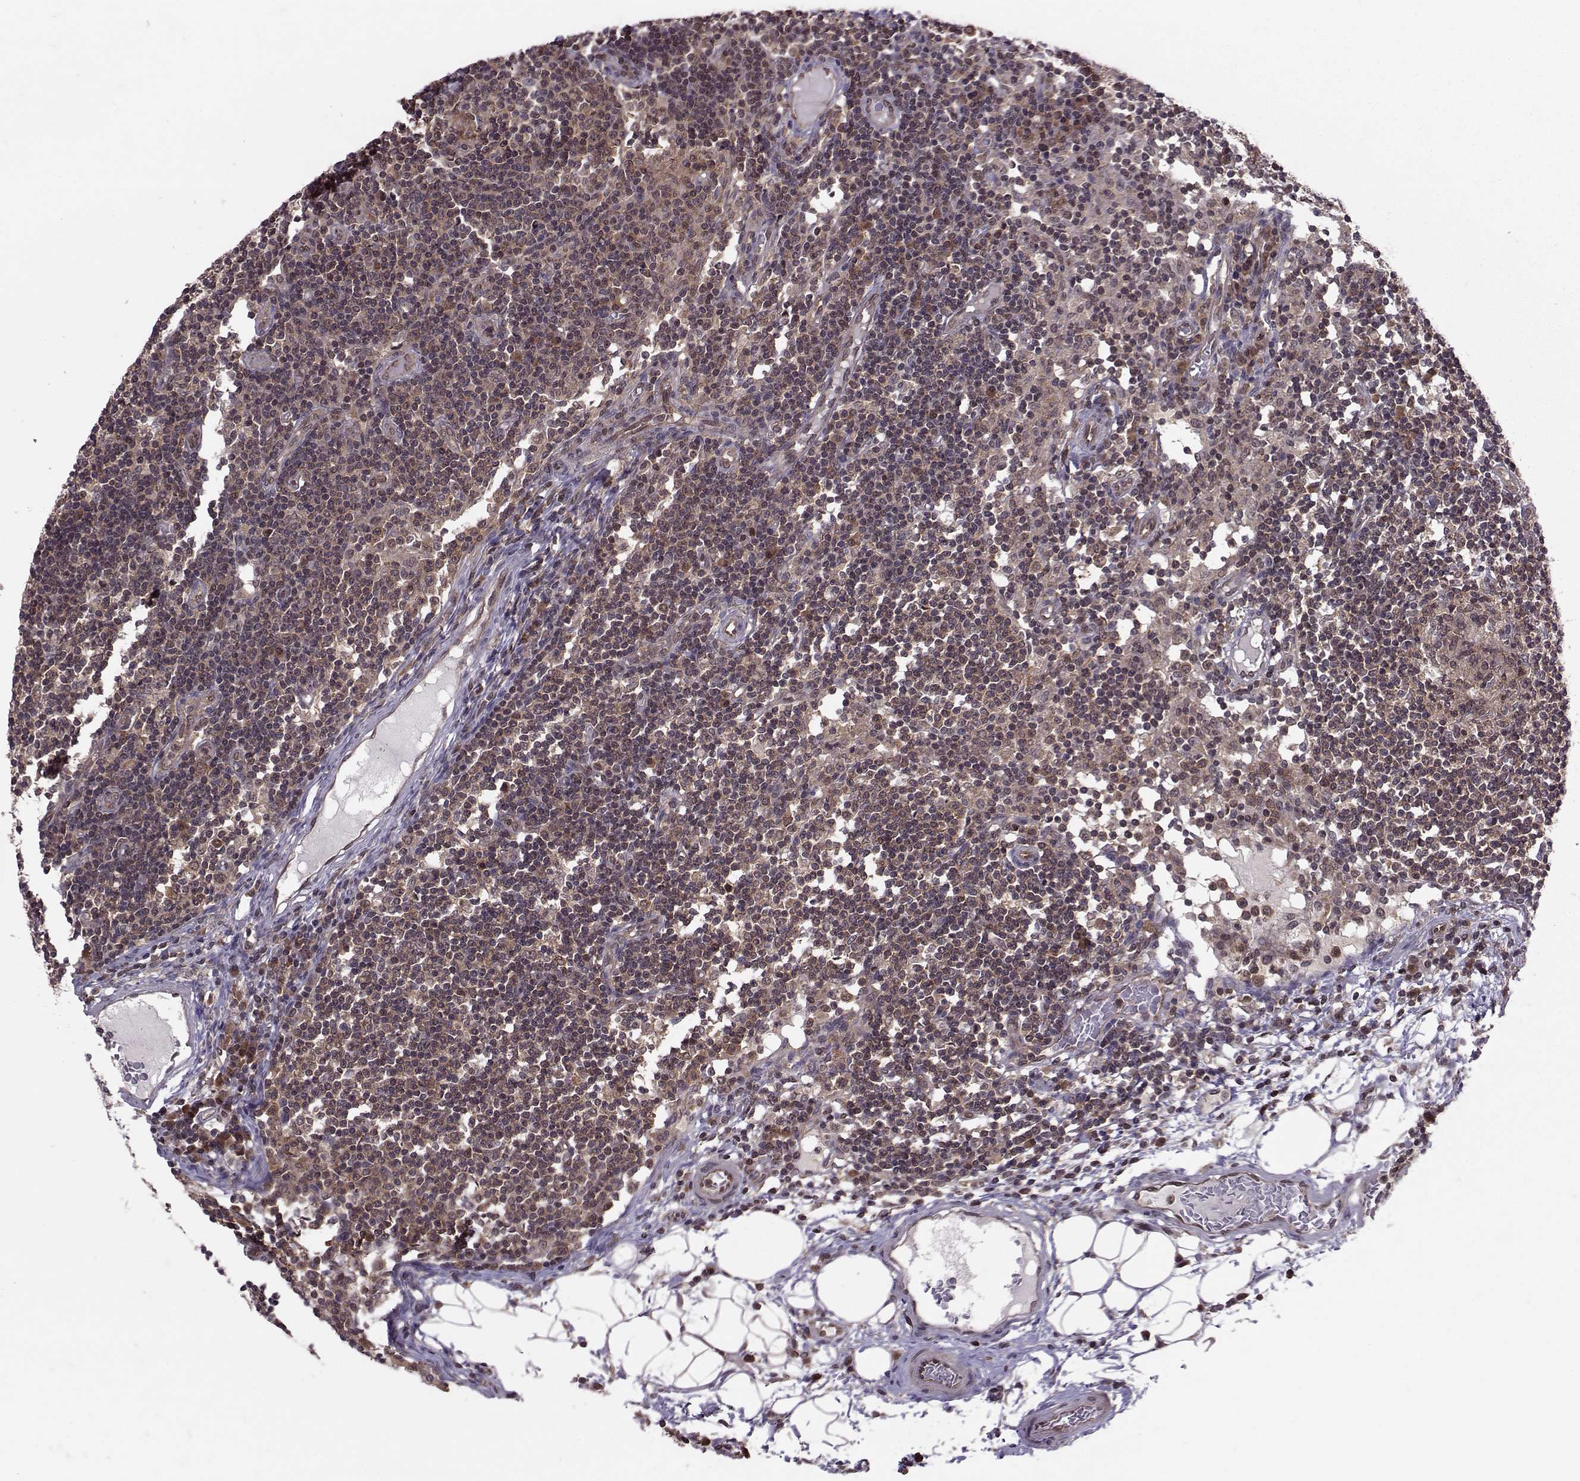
{"staining": {"intensity": "weak", "quantity": ">75%", "location": "cytoplasmic/membranous"}, "tissue": "lymph node", "cell_type": "Germinal center cells", "image_type": "normal", "snomed": [{"axis": "morphology", "description": "Normal tissue, NOS"}, {"axis": "topography", "description": "Lymph node"}], "caption": "This is an image of immunohistochemistry (IHC) staining of normal lymph node, which shows weak positivity in the cytoplasmic/membranous of germinal center cells.", "gene": "PPP2R2A", "patient": {"sex": "female", "age": 72}}